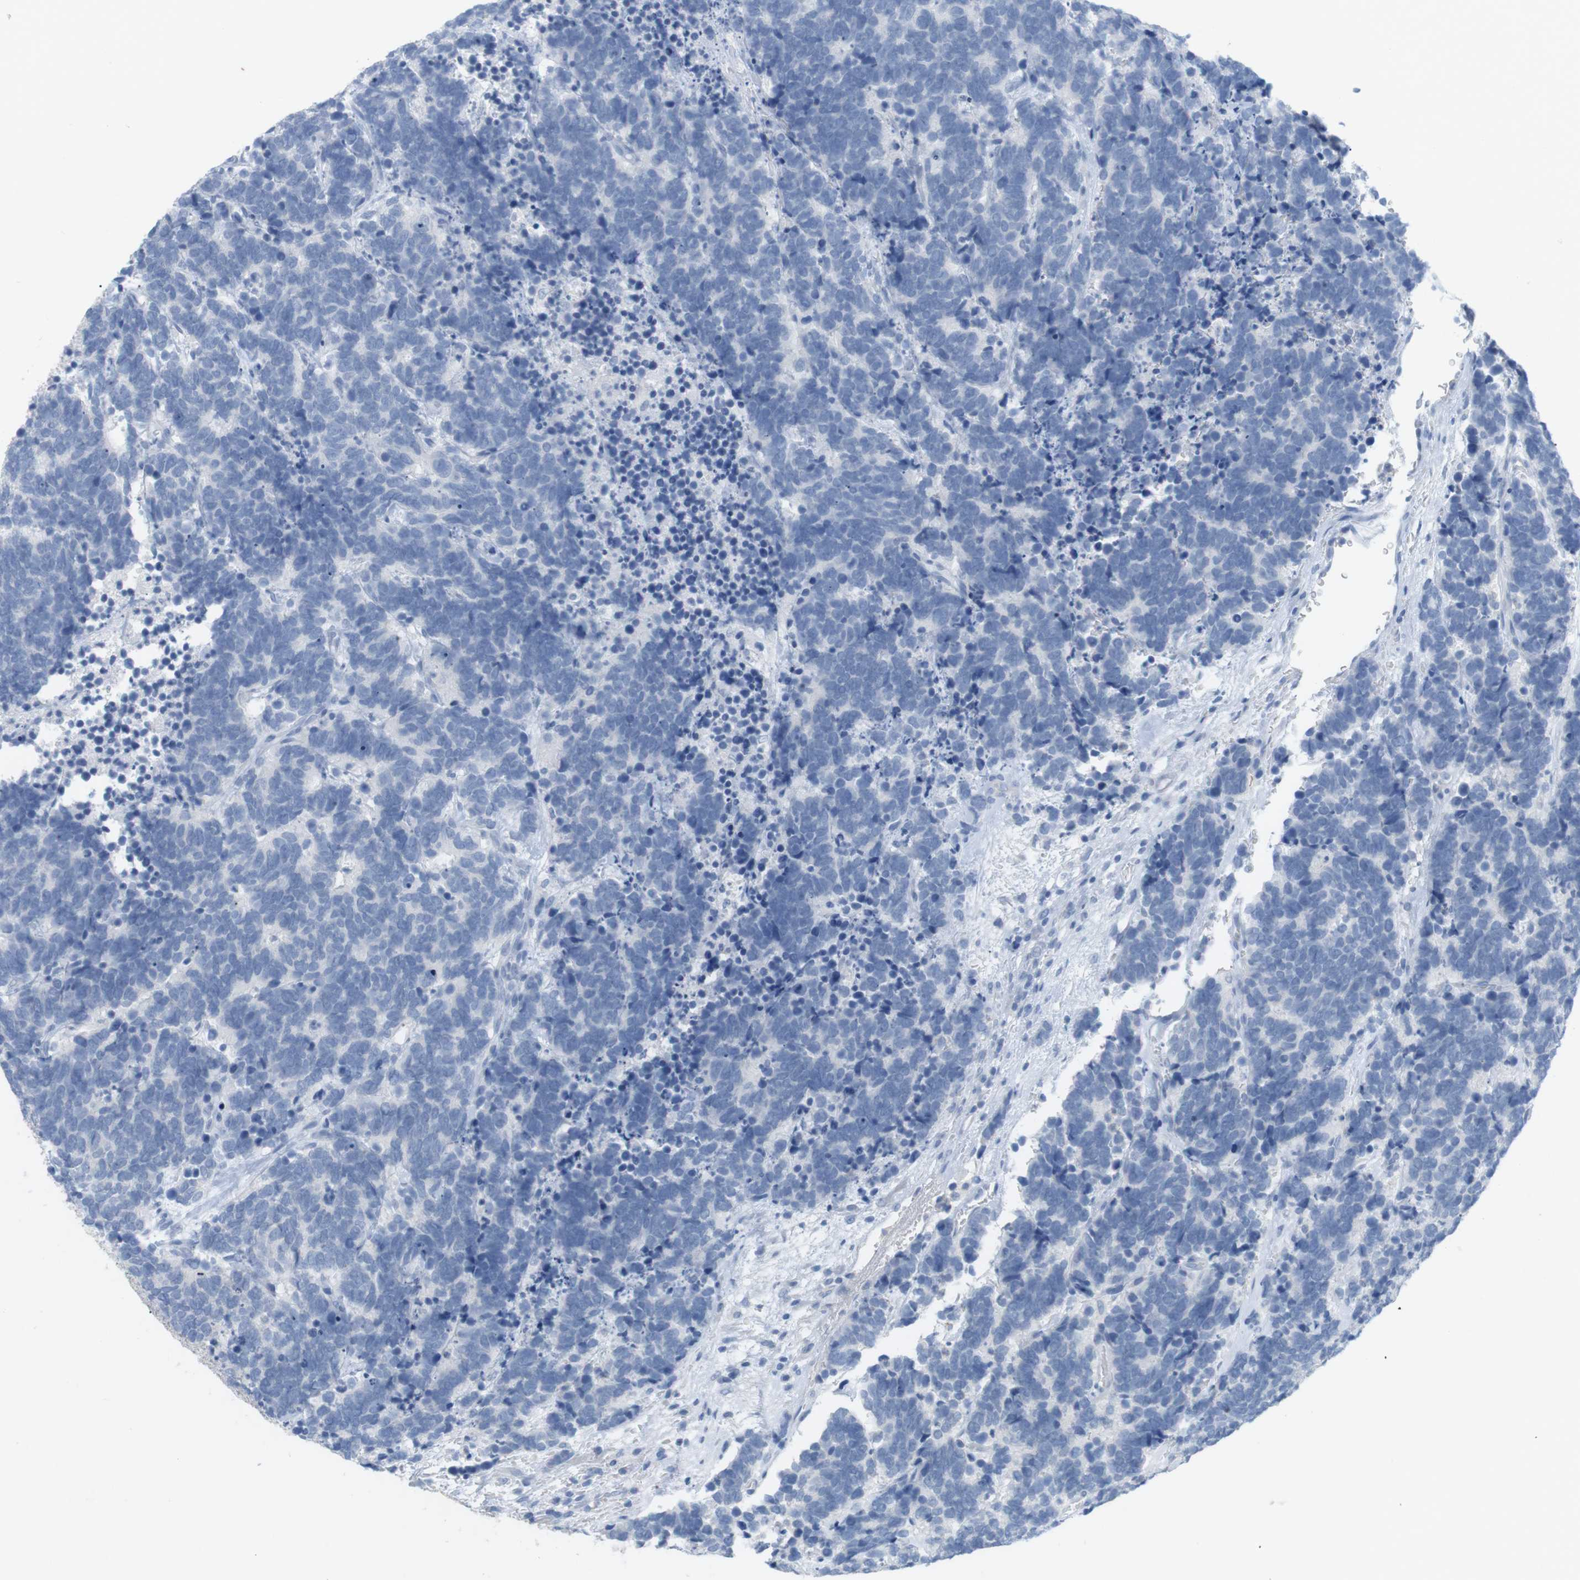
{"staining": {"intensity": "negative", "quantity": "none", "location": "none"}, "tissue": "carcinoid", "cell_type": "Tumor cells", "image_type": "cancer", "snomed": [{"axis": "morphology", "description": "Carcinoma, NOS"}, {"axis": "morphology", "description": "Carcinoid, malignant, NOS"}, {"axis": "topography", "description": "Urinary bladder"}], "caption": "A micrograph of human carcinoid is negative for staining in tumor cells.", "gene": "HBG2", "patient": {"sex": "male", "age": 57}}